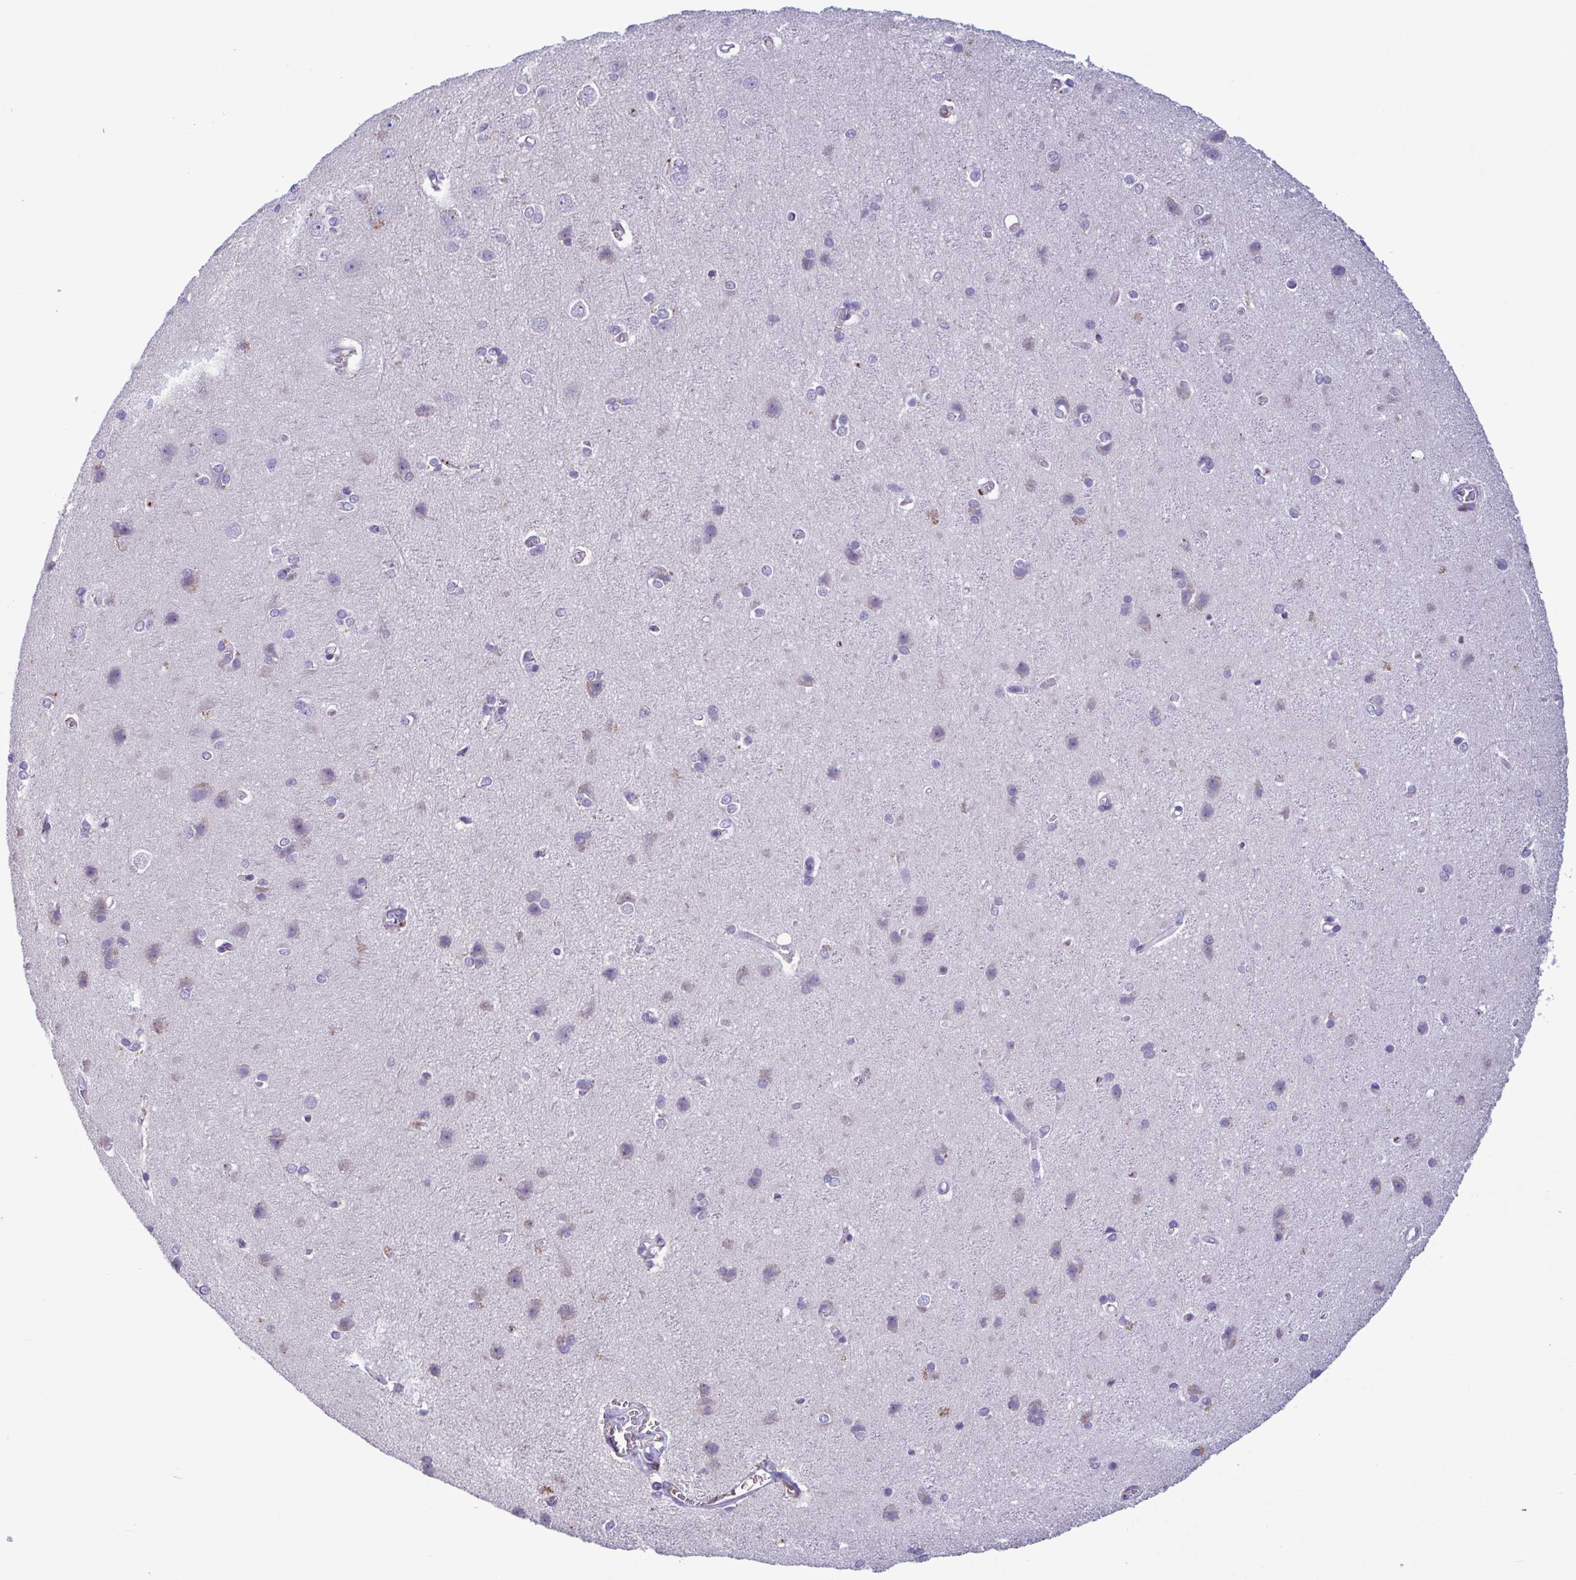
{"staining": {"intensity": "negative", "quantity": "none", "location": "none"}, "tissue": "cerebral cortex", "cell_type": "Endothelial cells", "image_type": "normal", "snomed": [{"axis": "morphology", "description": "Normal tissue, NOS"}, {"axis": "topography", "description": "Cerebral cortex"}], "caption": "Immunohistochemistry (IHC) image of benign human cerebral cortex stained for a protein (brown), which demonstrates no staining in endothelial cells.", "gene": "F13B", "patient": {"sex": "male", "age": 37}}